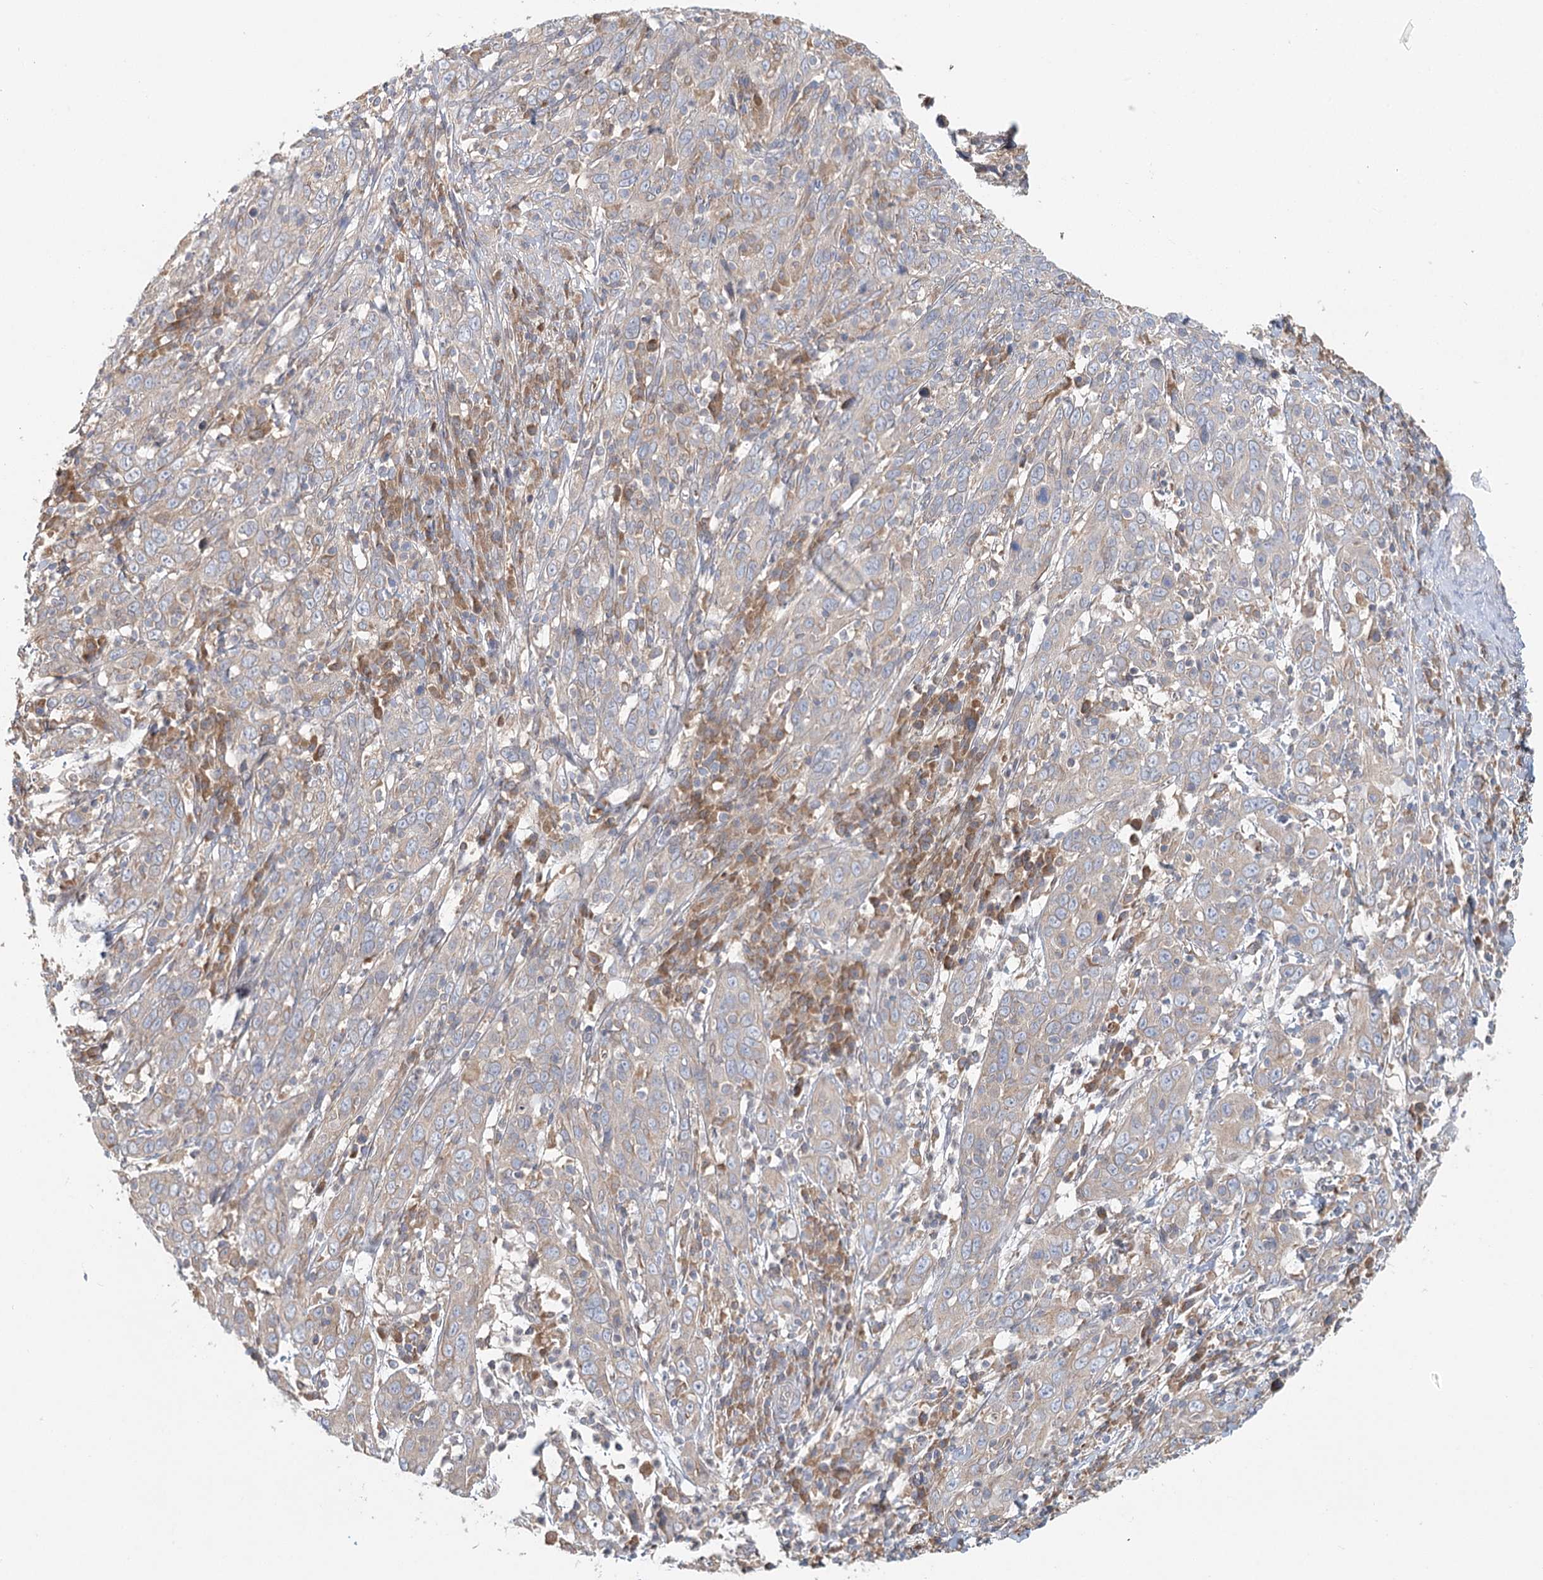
{"staining": {"intensity": "negative", "quantity": "none", "location": "none"}, "tissue": "cervical cancer", "cell_type": "Tumor cells", "image_type": "cancer", "snomed": [{"axis": "morphology", "description": "Squamous cell carcinoma, NOS"}, {"axis": "topography", "description": "Cervix"}], "caption": "A high-resolution photomicrograph shows IHC staining of cervical cancer, which displays no significant expression in tumor cells.", "gene": "PAIP2", "patient": {"sex": "female", "age": 46}}